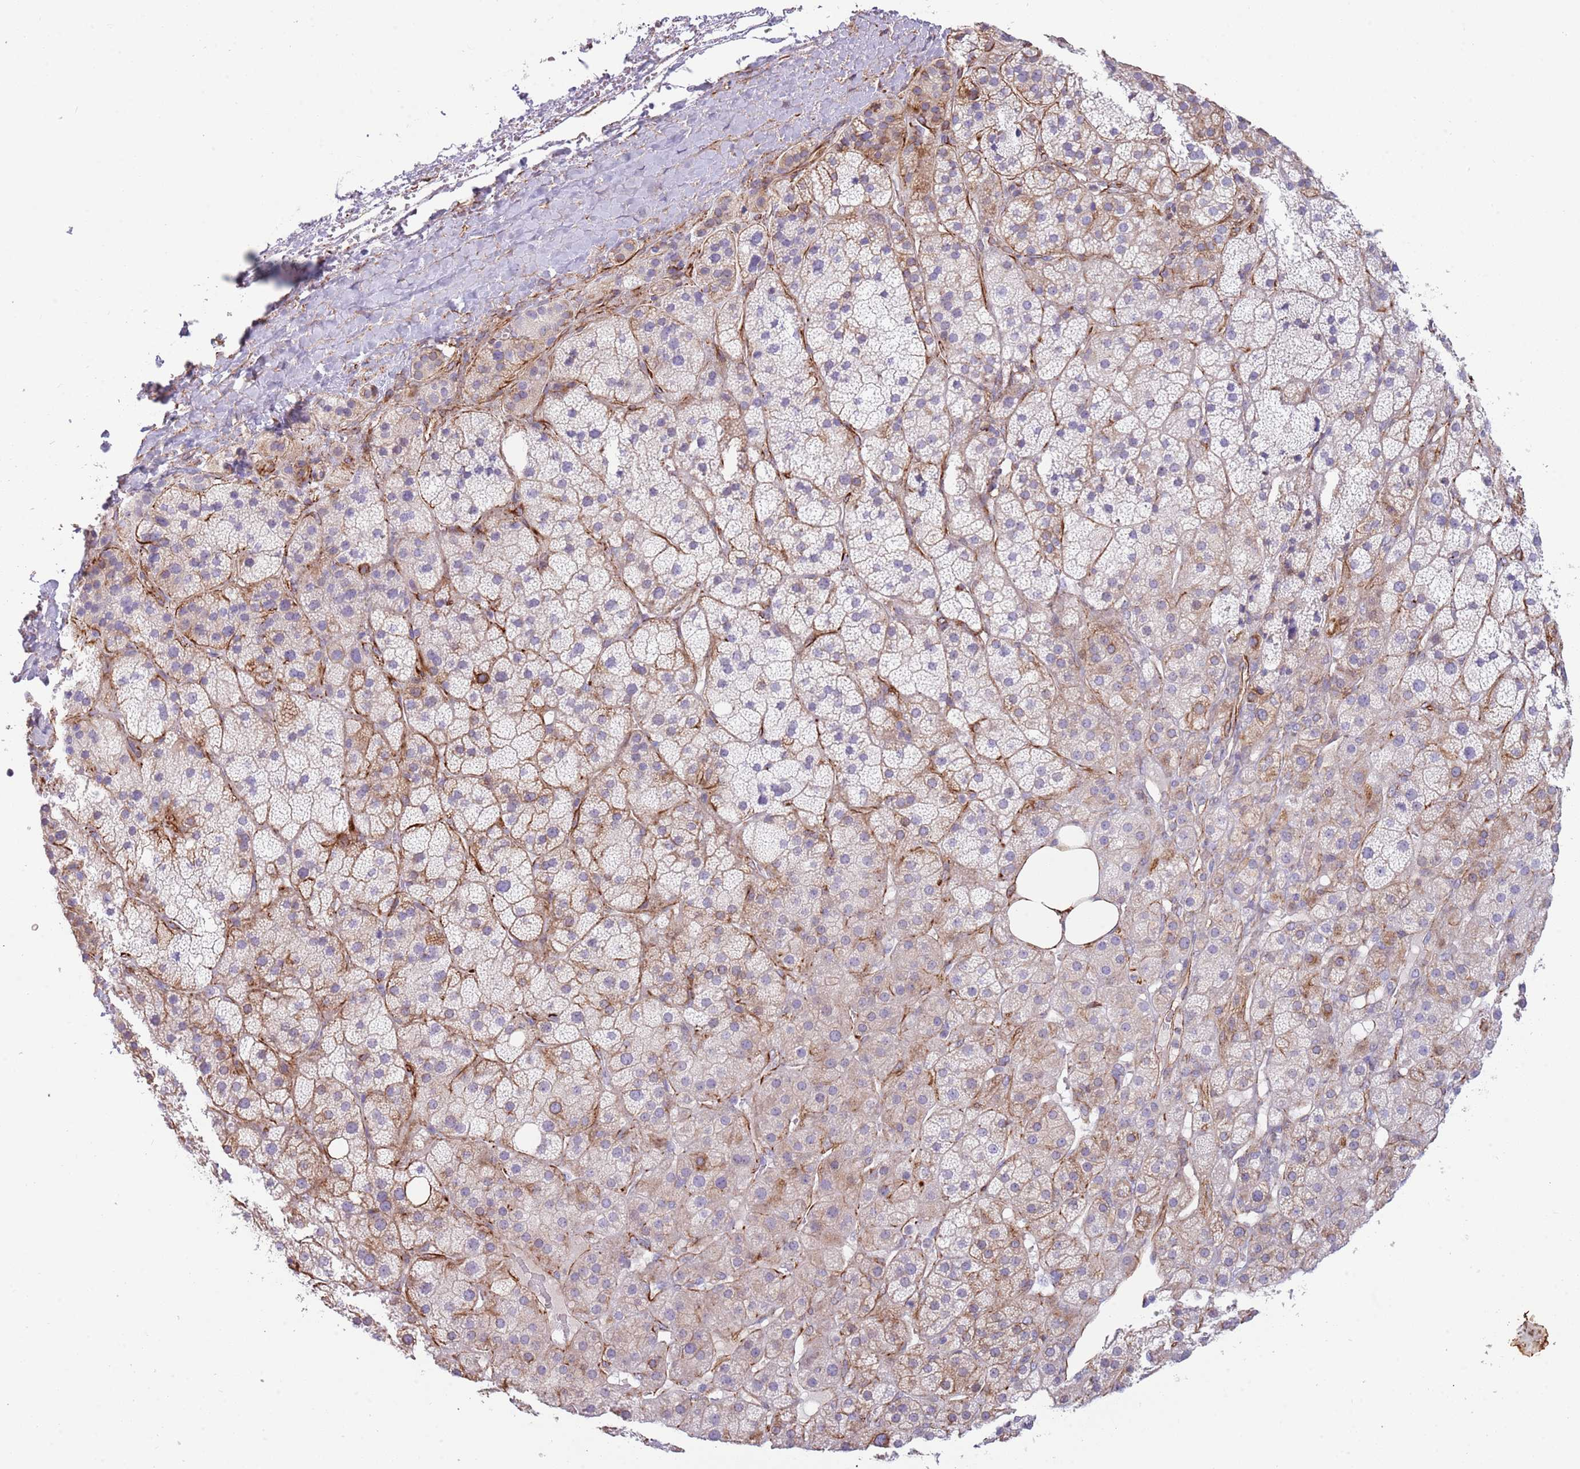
{"staining": {"intensity": "moderate", "quantity": "<25%", "location": "cytoplasmic/membranous"}, "tissue": "adrenal gland", "cell_type": "Glandular cells", "image_type": "normal", "snomed": [{"axis": "morphology", "description": "Normal tissue, NOS"}, {"axis": "topography", "description": "Adrenal gland"}], "caption": "The micrograph reveals staining of normal adrenal gland, revealing moderate cytoplasmic/membranous protein positivity (brown color) within glandular cells.", "gene": "MOGAT1", "patient": {"sex": "female", "age": 70}}